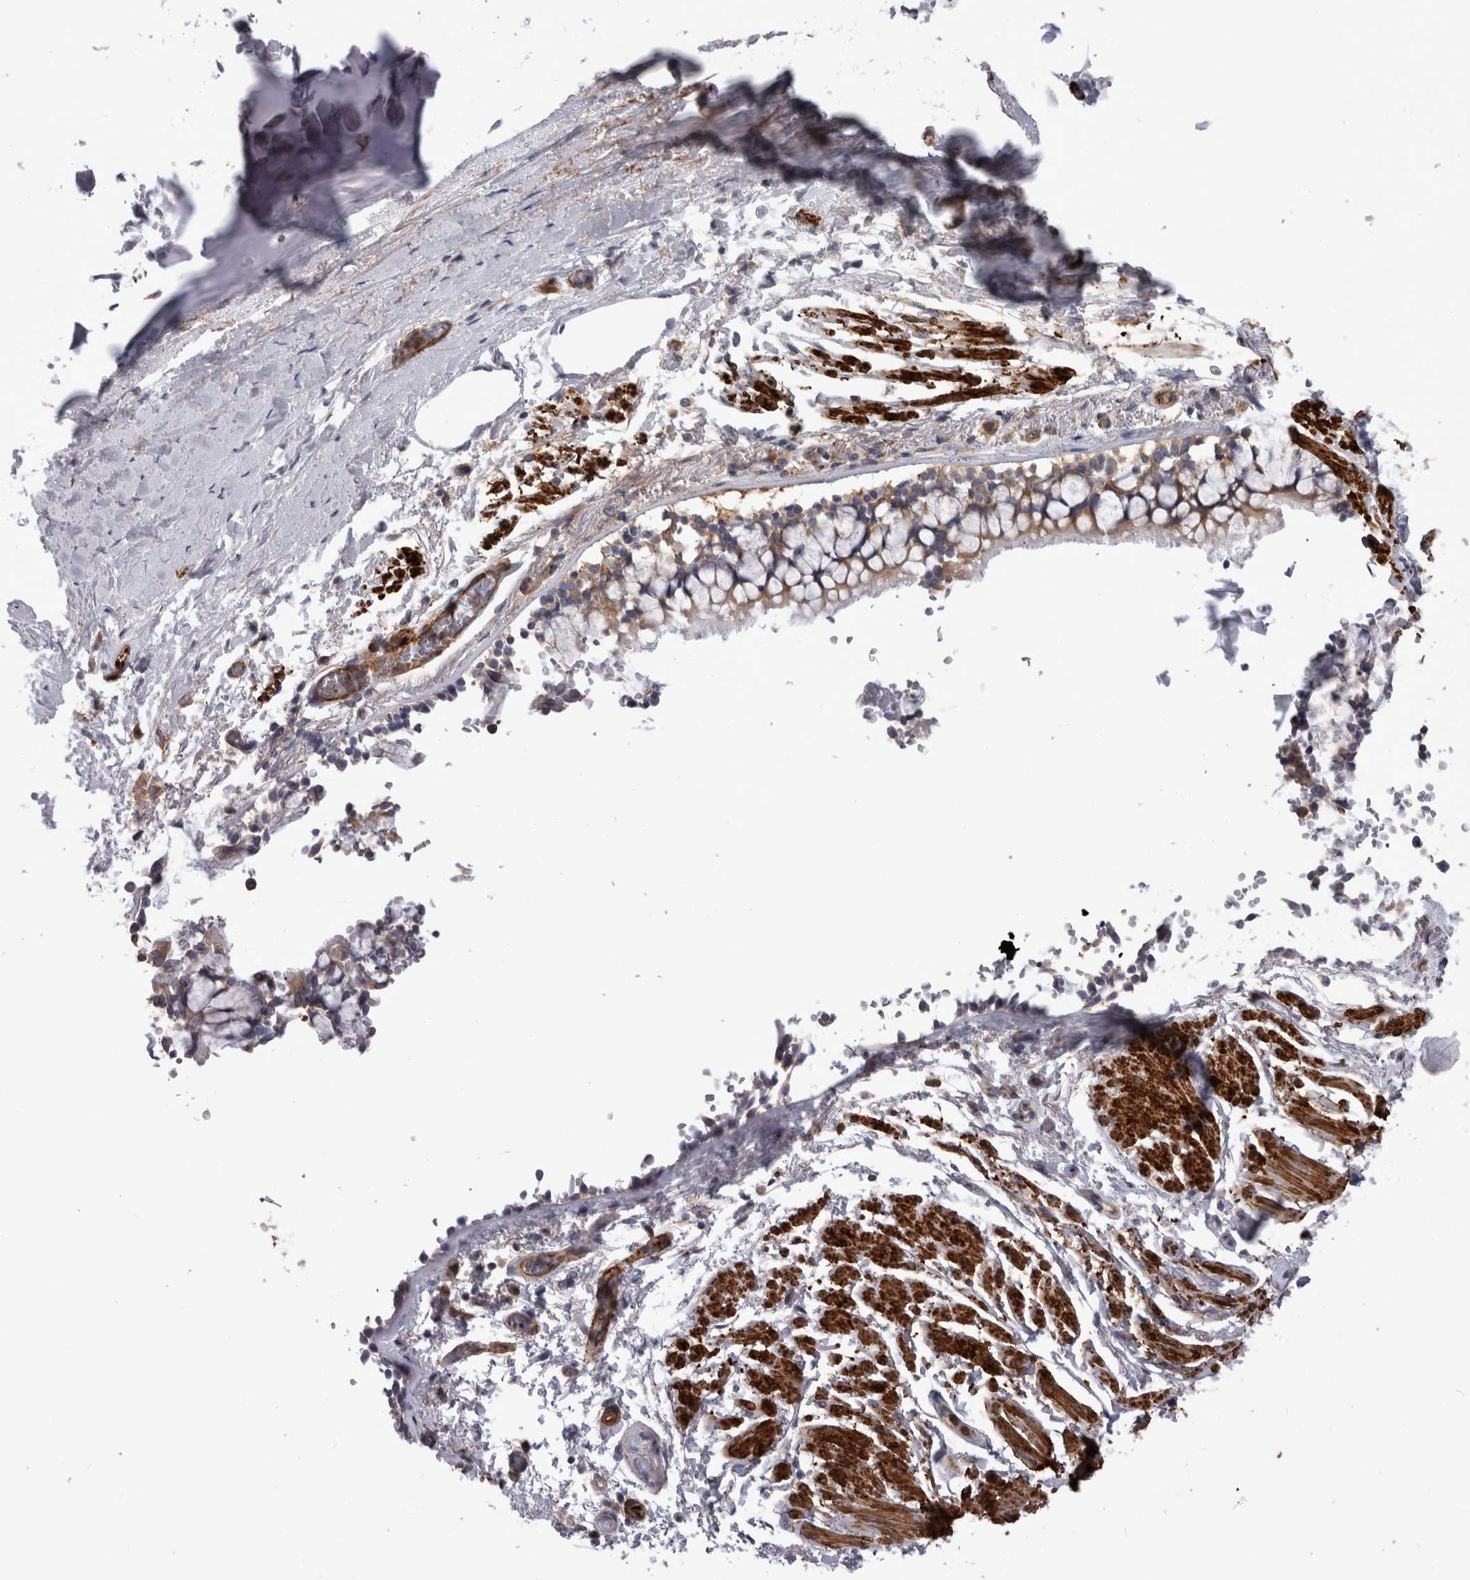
{"staining": {"intensity": "negative", "quantity": "none", "location": "none"}, "tissue": "soft tissue", "cell_type": "Fibroblasts", "image_type": "normal", "snomed": [{"axis": "morphology", "description": "Normal tissue, NOS"}, {"axis": "topography", "description": "Cartilage tissue"}, {"axis": "topography", "description": "Lung"}], "caption": "This is an immunohistochemistry photomicrograph of unremarkable human soft tissue. There is no expression in fibroblasts.", "gene": "EPRS1", "patient": {"sex": "female", "age": 77}}